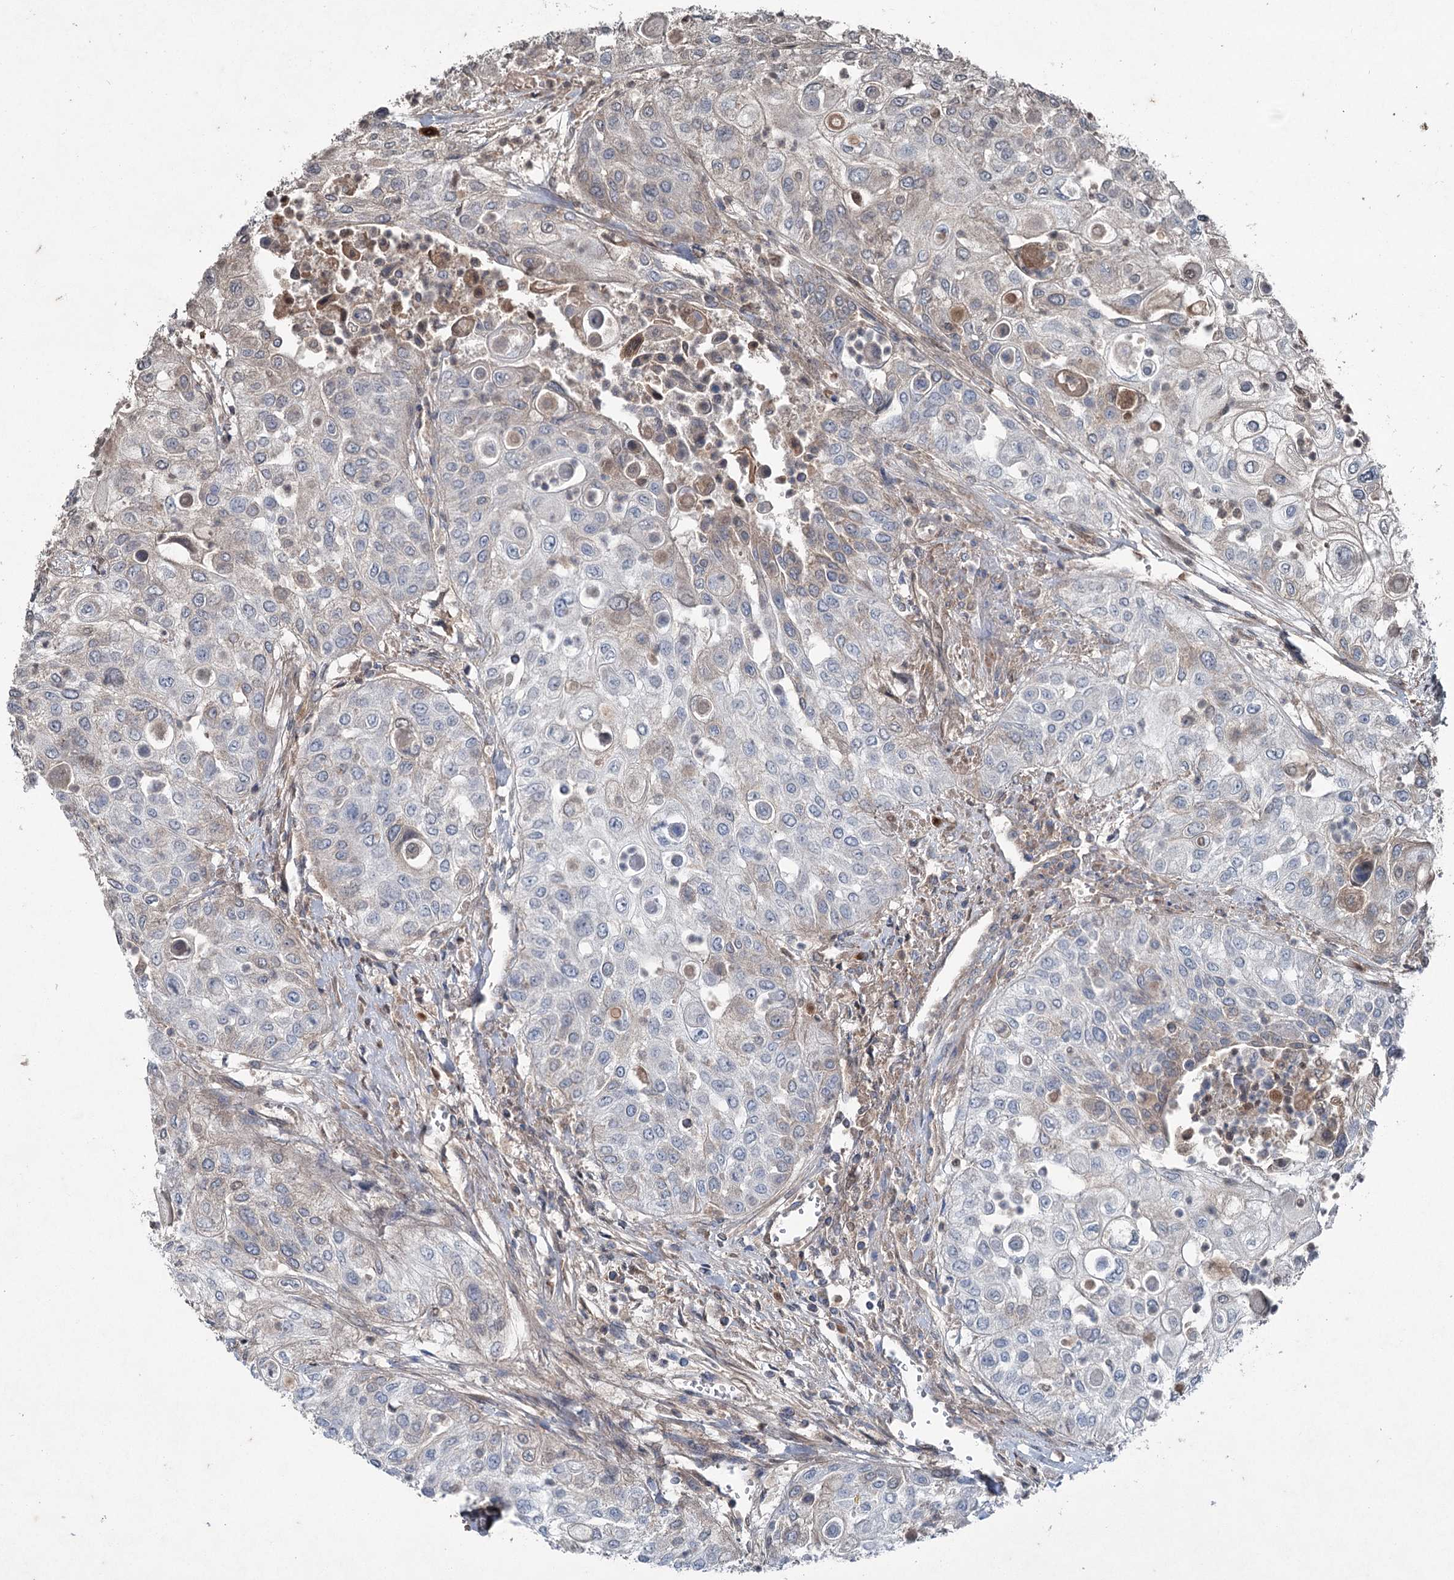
{"staining": {"intensity": "negative", "quantity": "none", "location": "none"}, "tissue": "urothelial cancer", "cell_type": "Tumor cells", "image_type": "cancer", "snomed": [{"axis": "morphology", "description": "Urothelial carcinoma, High grade"}, {"axis": "topography", "description": "Urinary bladder"}], "caption": "Tumor cells show no significant positivity in high-grade urothelial carcinoma.", "gene": "PGLYRP2", "patient": {"sex": "female", "age": 79}}